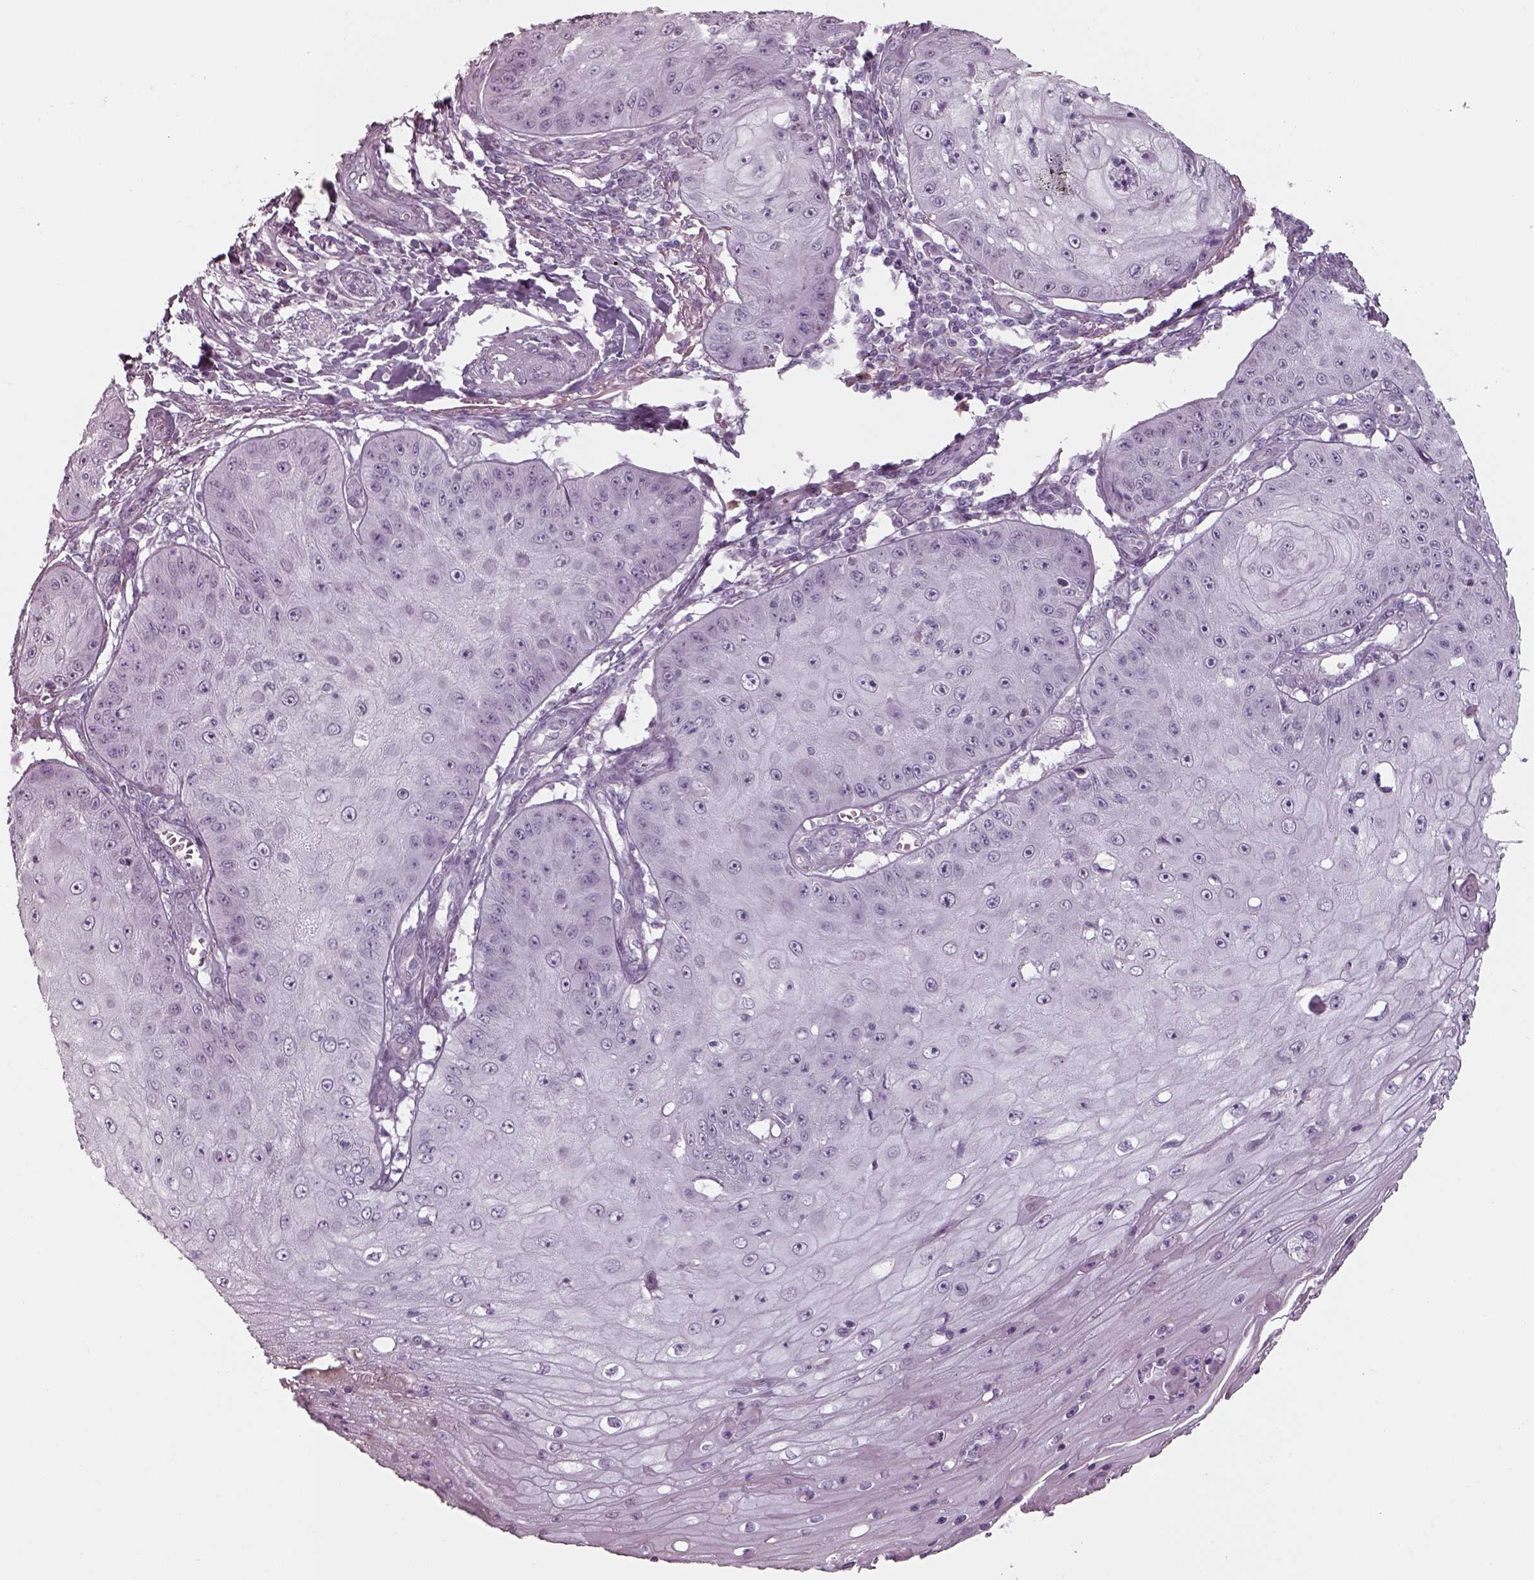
{"staining": {"intensity": "negative", "quantity": "none", "location": "none"}, "tissue": "skin cancer", "cell_type": "Tumor cells", "image_type": "cancer", "snomed": [{"axis": "morphology", "description": "Squamous cell carcinoma, NOS"}, {"axis": "topography", "description": "Skin"}], "caption": "An immunohistochemistry photomicrograph of skin cancer (squamous cell carcinoma) is shown. There is no staining in tumor cells of skin cancer (squamous cell carcinoma). (Immunohistochemistry (ihc), brightfield microscopy, high magnification).", "gene": "SEPTIN14", "patient": {"sex": "male", "age": 70}}